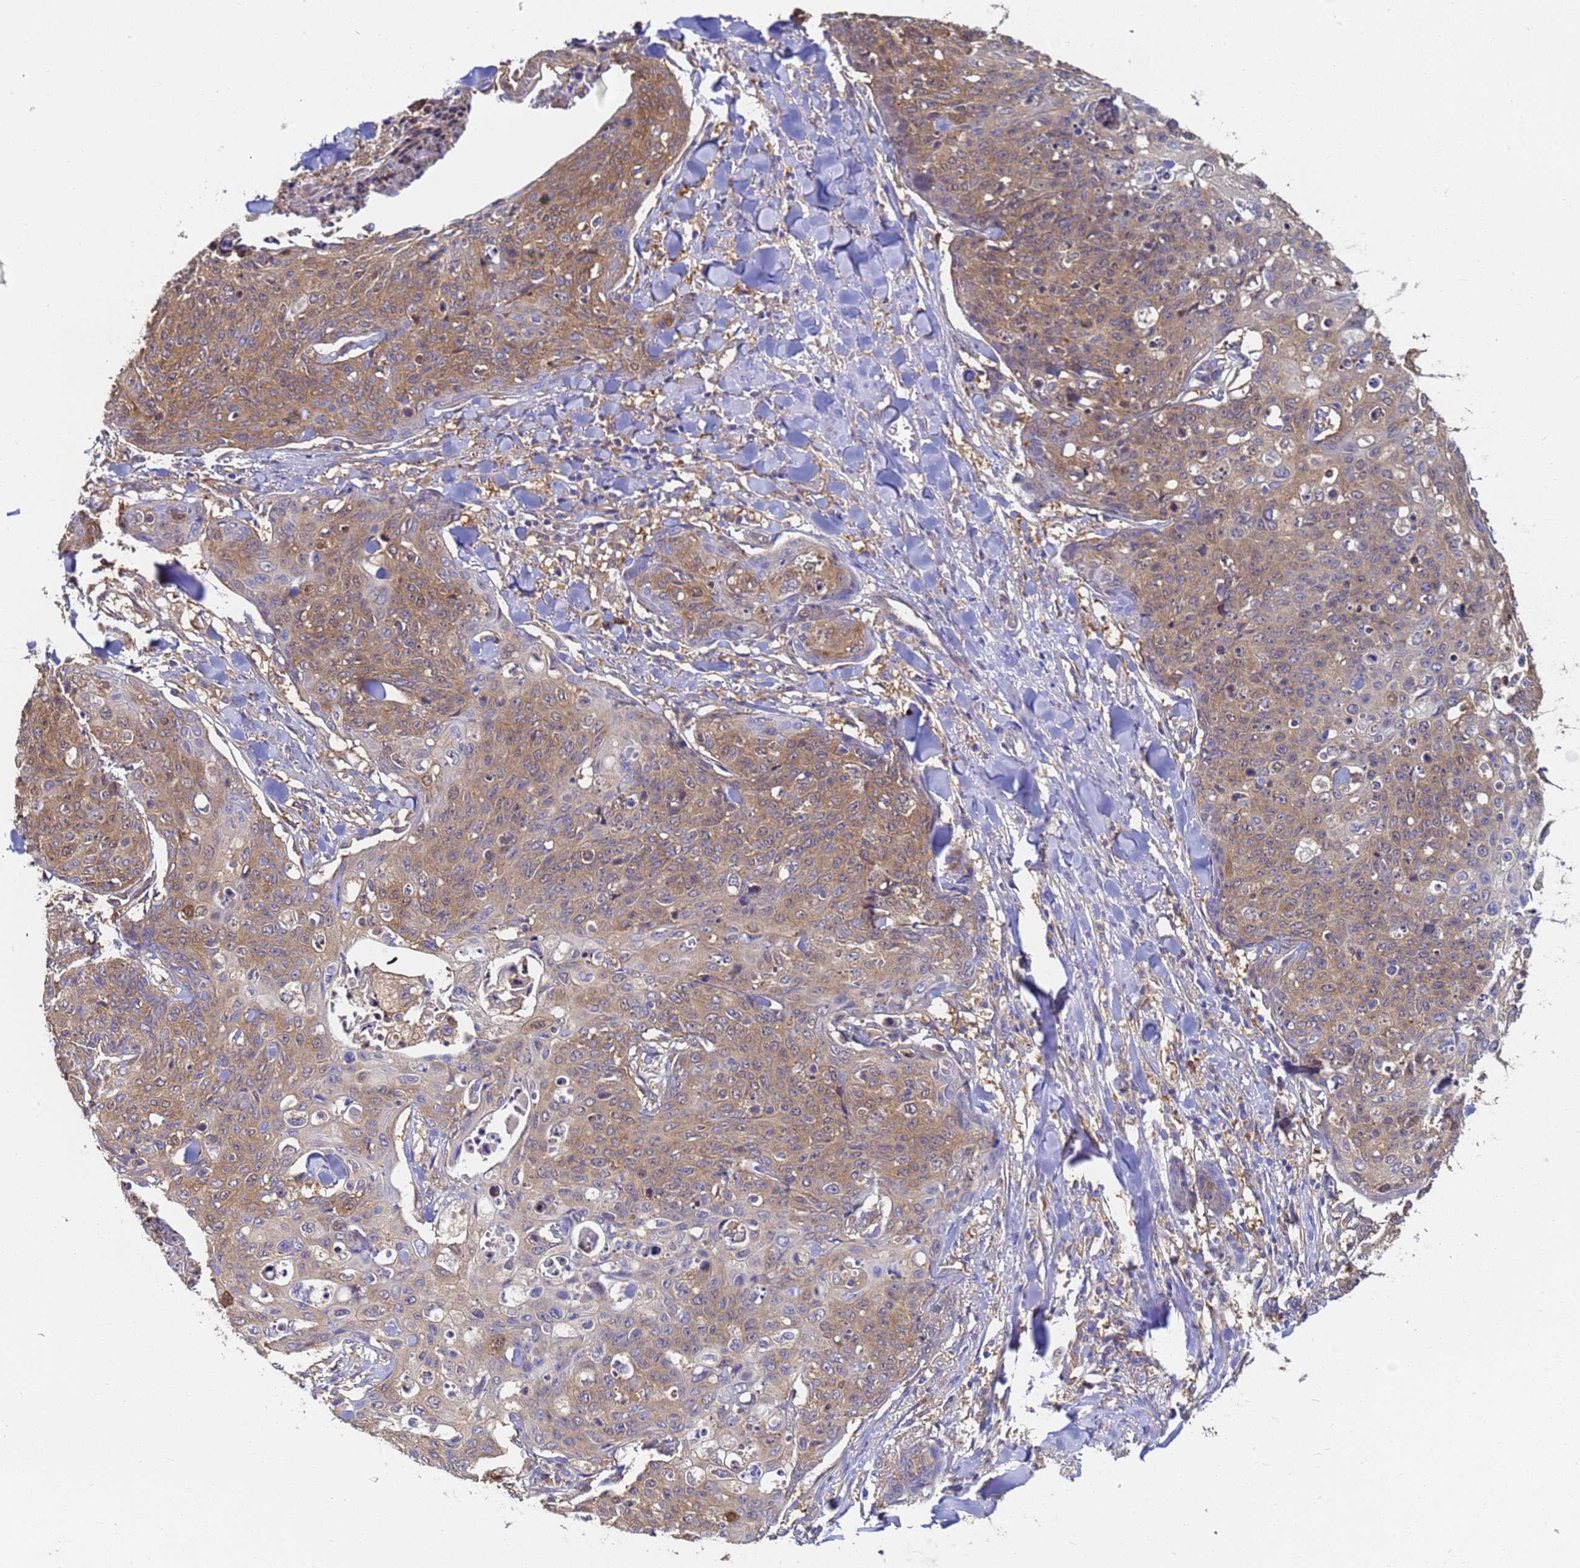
{"staining": {"intensity": "weak", "quantity": ">75%", "location": "cytoplasmic/membranous"}, "tissue": "skin cancer", "cell_type": "Tumor cells", "image_type": "cancer", "snomed": [{"axis": "morphology", "description": "Squamous cell carcinoma, NOS"}, {"axis": "topography", "description": "Skin"}, {"axis": "topography", "description": "Vulva"}], "caption": "The photomicrograph shows immunohistochemical staining of squamous cell carcinoma (skin). There is weak cytoplasmic/membranous positivity is appreciated in about >75% of tumor cells.", "gene": "NME1-NME2", "patient": {"sex": "female", "age": 85}}